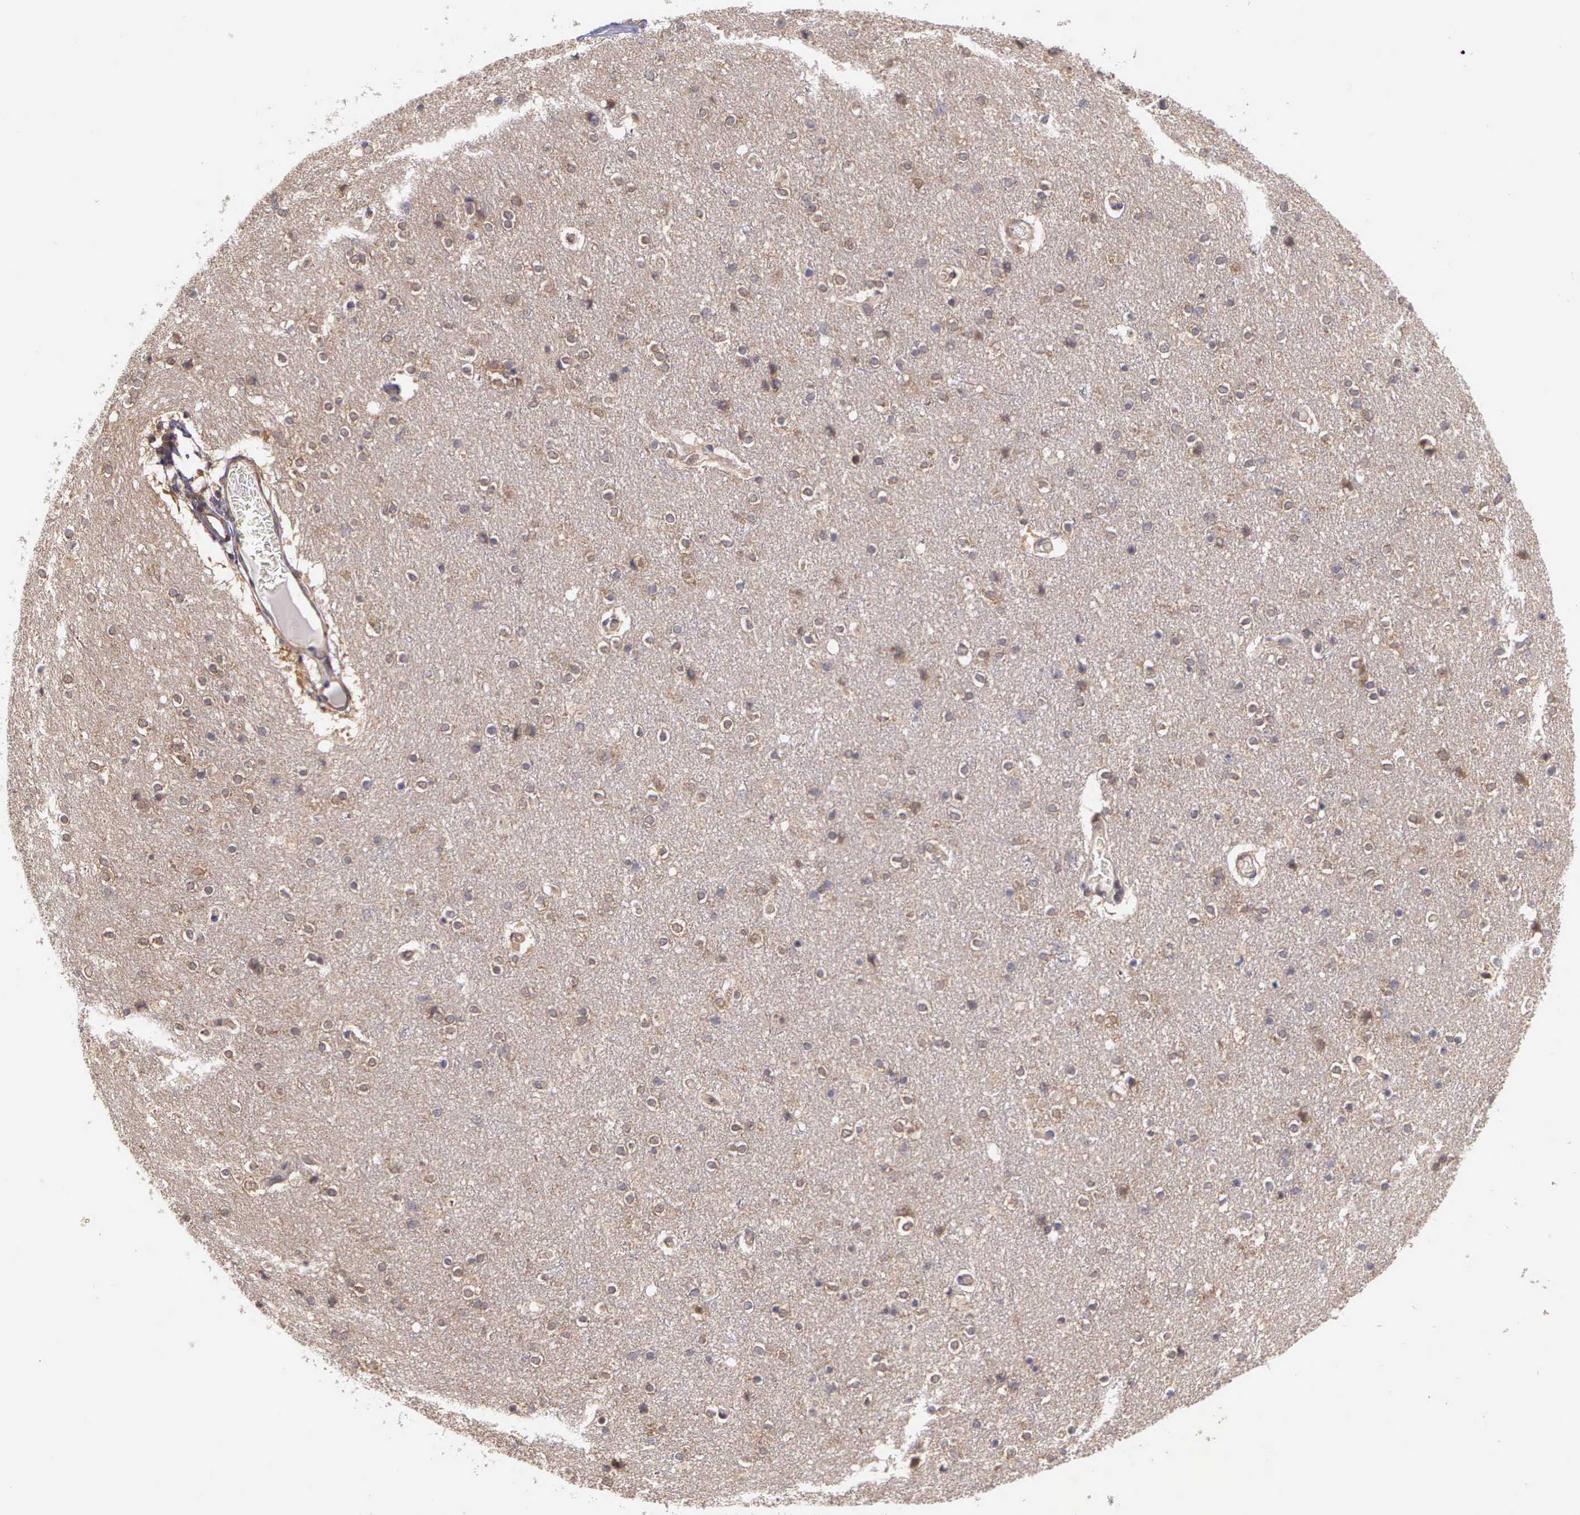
{"staining": {"intensity": "weak", "quantity": ">75%", "location": "cytoplasmic/membranous"}, "tissue": "cerebral cortex", "cell_type": "Endothelial cells", "image_type": "normal", "snomed": [{"axis": "morphology", "description": "Normal tissue, NOS"}, {"axis": "topography", "description": "Cerebral cortex"}], "caption": "Cerebral cortex stained with a brown dye exhibits weak cytoplasmic/membranous positive positivity in about >75% of endothelial cells.", "gene": "IGBP1P2", "patient": {"sex": "female", "age": 54}}